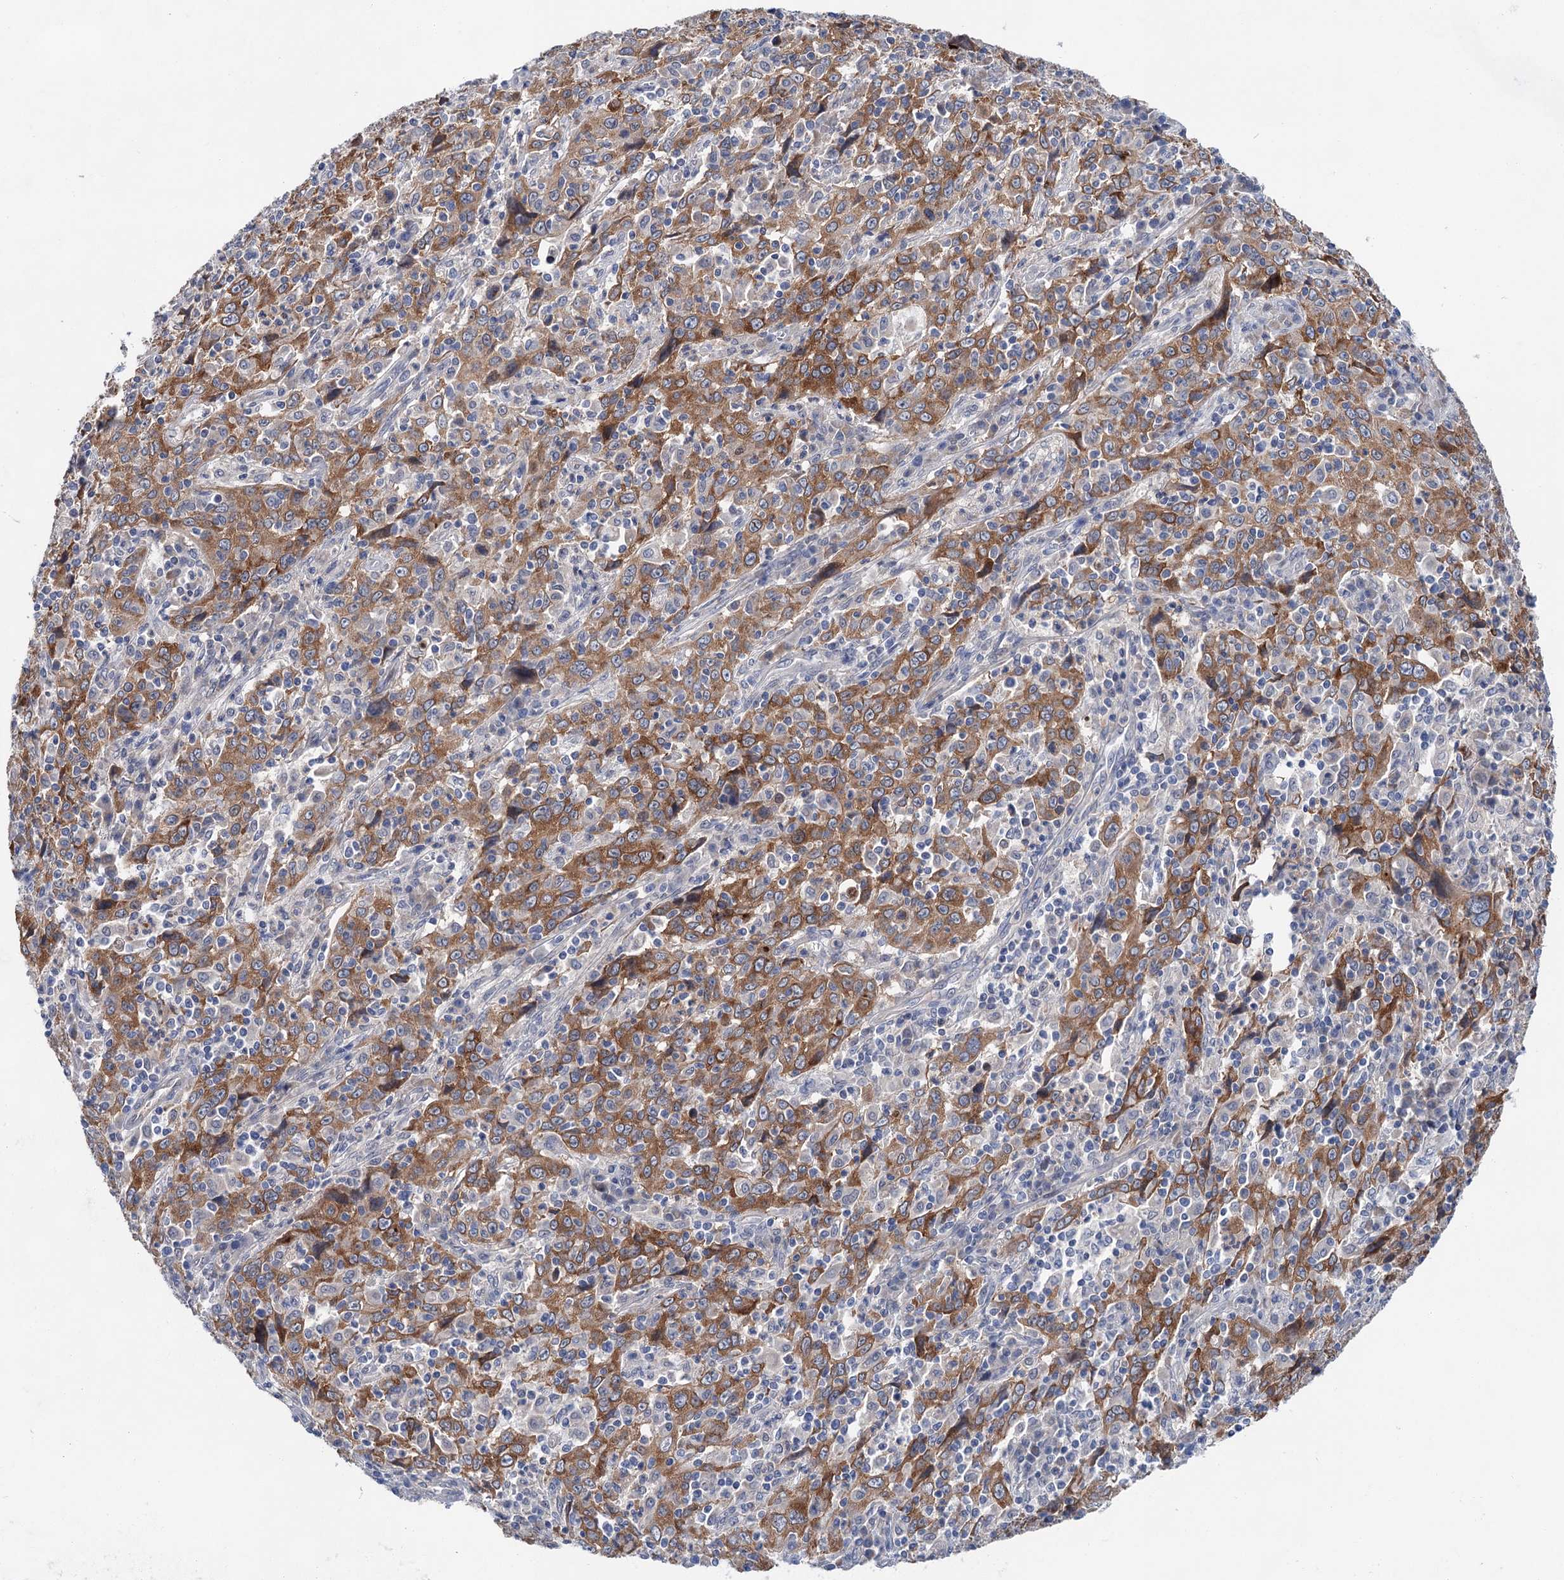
{"staining": {"intensity": "moderate", "quantity": ">75%", "location": "cytoplasmic/membranous"}, "tissue": "cervical cancer", "cell_type": "Tumor cells", "image_type": "cancer", "snomed": [{"axis": "morphology", "description": "Squamous cell carcinoma, NOS"}, {"axis": "topography", "description": "Cervix"}], "caption": "Cervical squamous cell carcinoma was stained to show a protein in brown. There is medium levels of moderate cytoplasmic/membranous positivity in approximately >75% of tumor cells. The protein of interest is stained brown, and the nuclei are stained in blue (DAB (3,3'-diaminobenzidine) IHC with brightfield microscopy, high magnification).", "gene": "MORN3", "patient": {"sex": "female", "age": 46}}